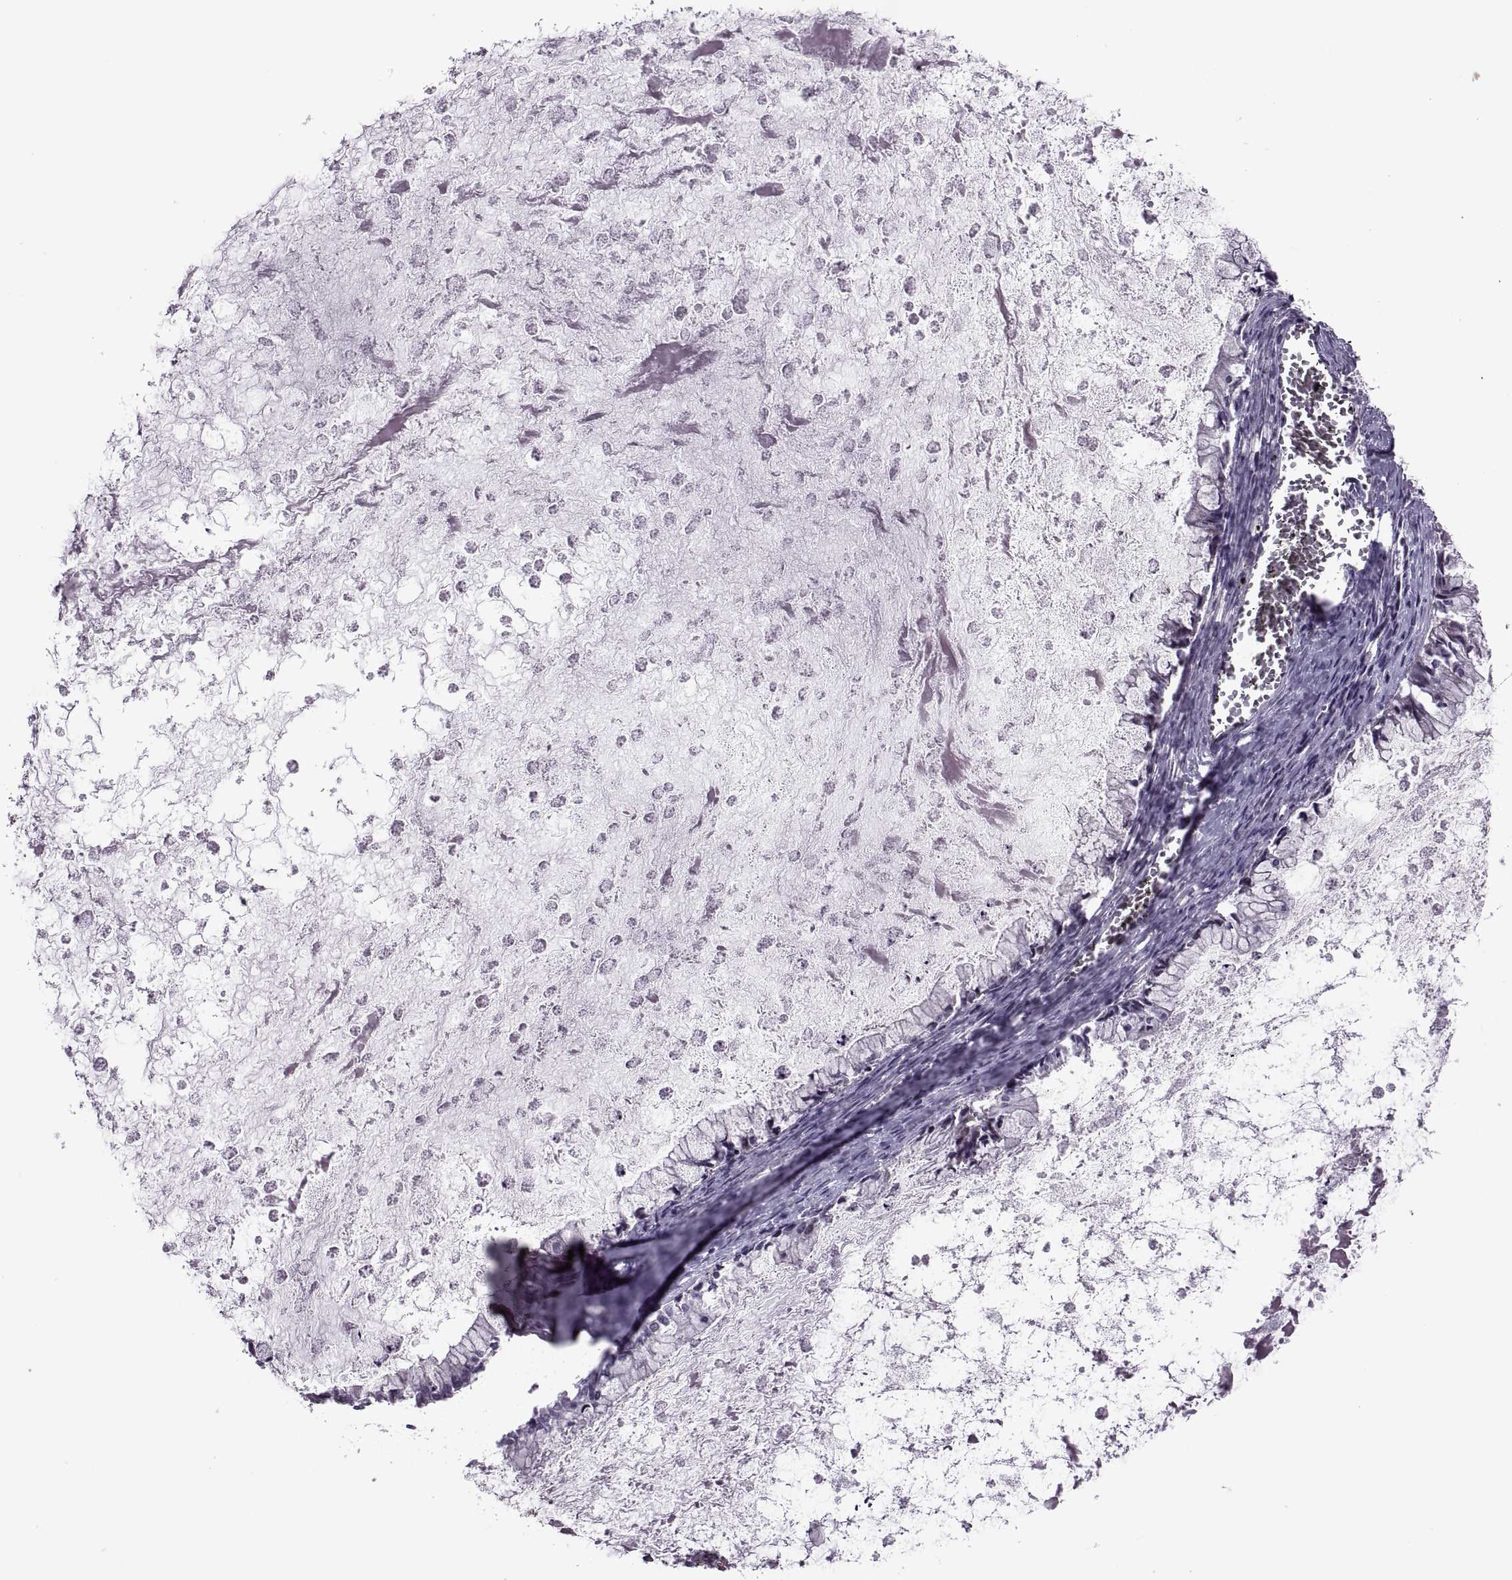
{"staining": {"intensity": "negative", "quantity": "none", "location": "none"}, "tissue": "ovarian cancer", "cell_type": "Tumor cells", "image_type": "cancer", "snomed": [{"axis": "morphology", "description": "Cystadenocarcinoma, mucinous, NOS"}, {"axis": "topography", "description": "Ovary"}], "caption": "Human ovarian cancer (mucinous cystadenocarcinoma) stained for a protein using IHC demonstrates no expression in tumor cells.", "gene": "ODF3", "patient": {"sex": "female", "age": 67}}